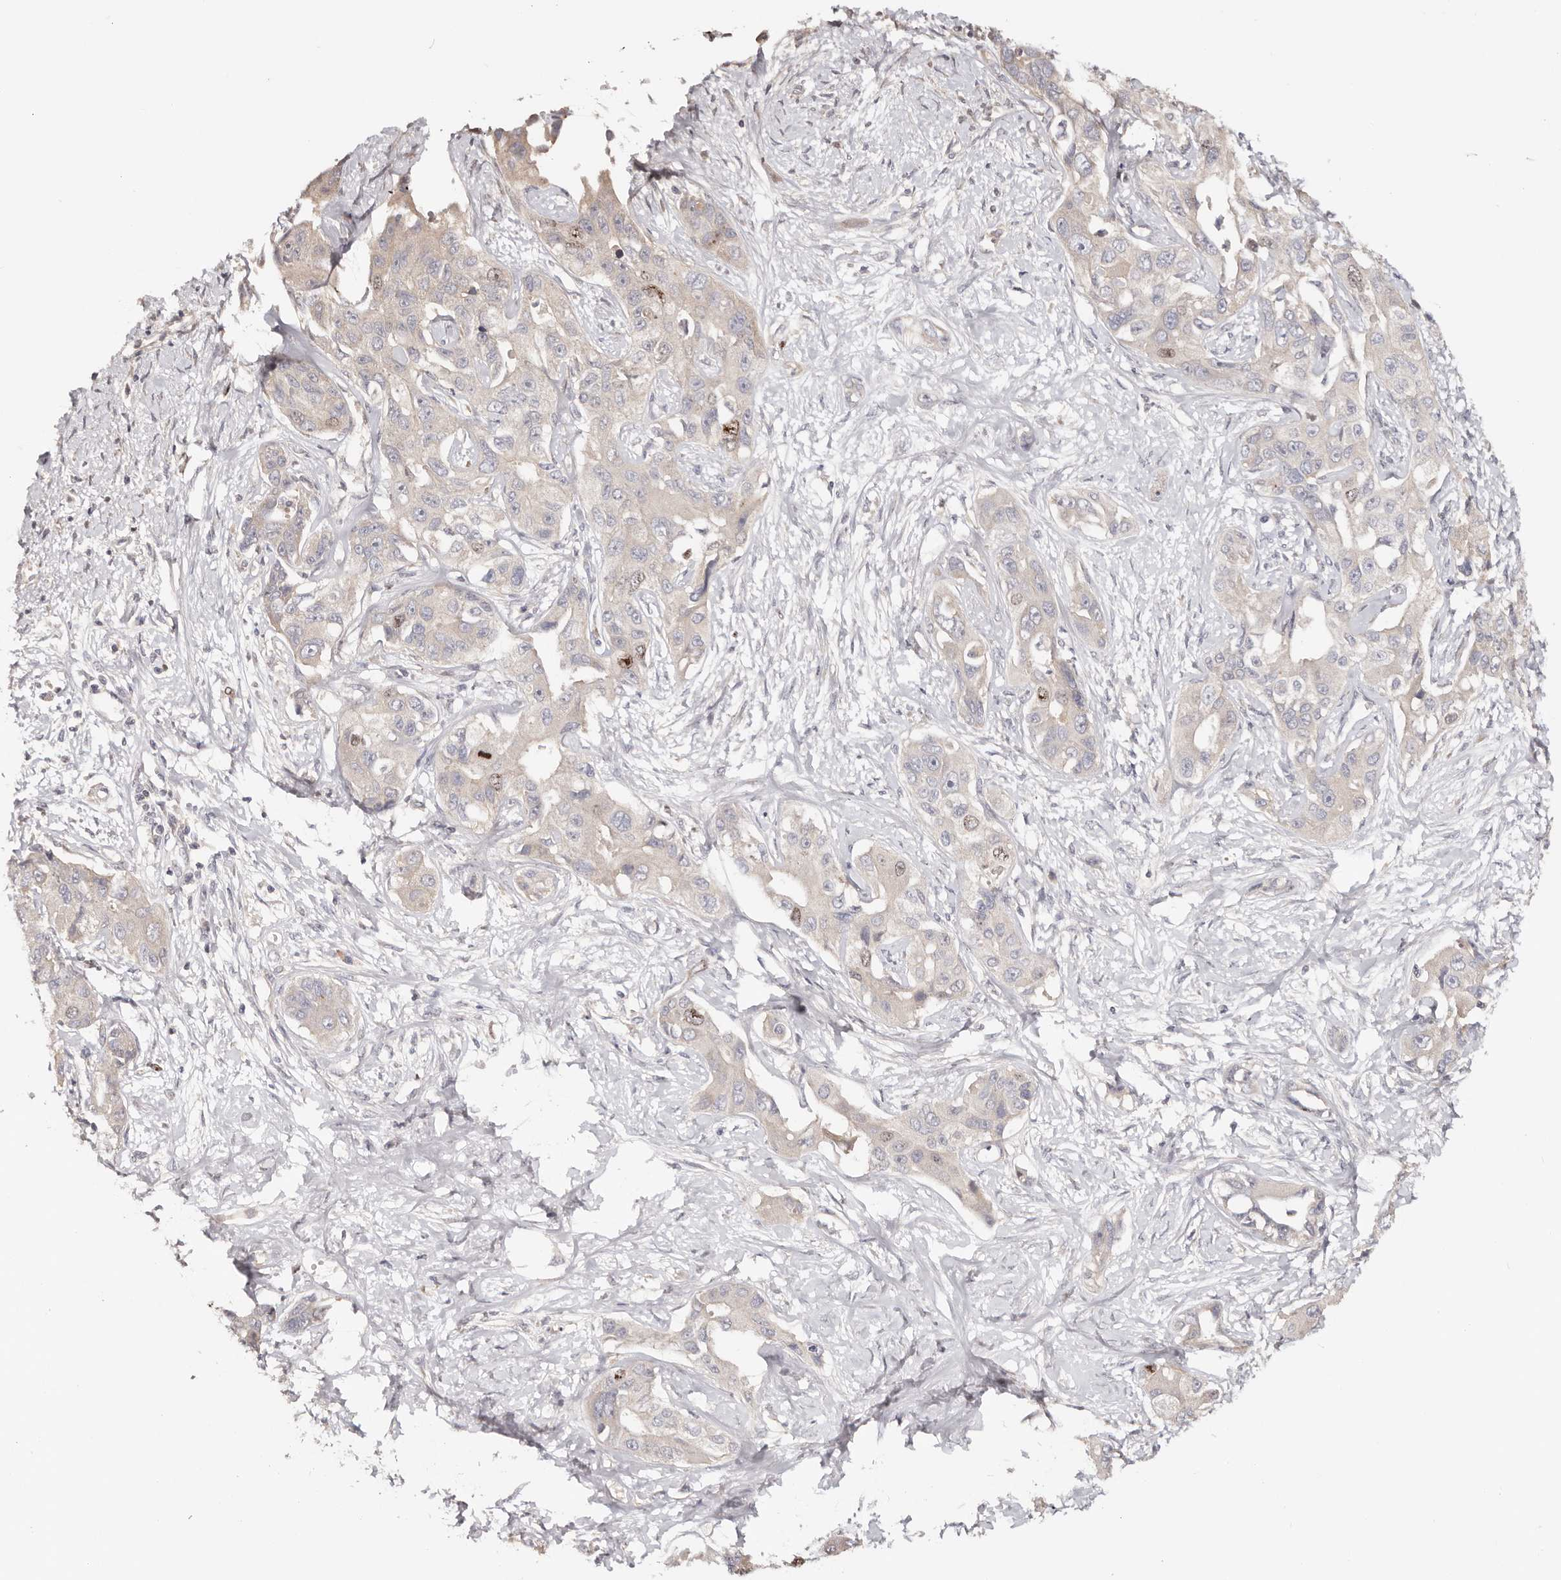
{"staining": {"intensity": "moderate", "quantity": "<25%", "location": "nuclear"}, "tissue": "liver cancer", "cell_type": "Tumor cells", "image_type": "cancer", "snomed": [{"axis": "morphology", "description": "Cholangiocarcinoma"}, {"axis": "topography", "description": "Liver"}], "caption": "Protein expression analysis of cholangiocarcinoma (liver) exhibits moderate nuclear positivity in about <25% of tumor cells.", "gene": "CCDC190", "patient": {"sex": "male", "age": 59}}